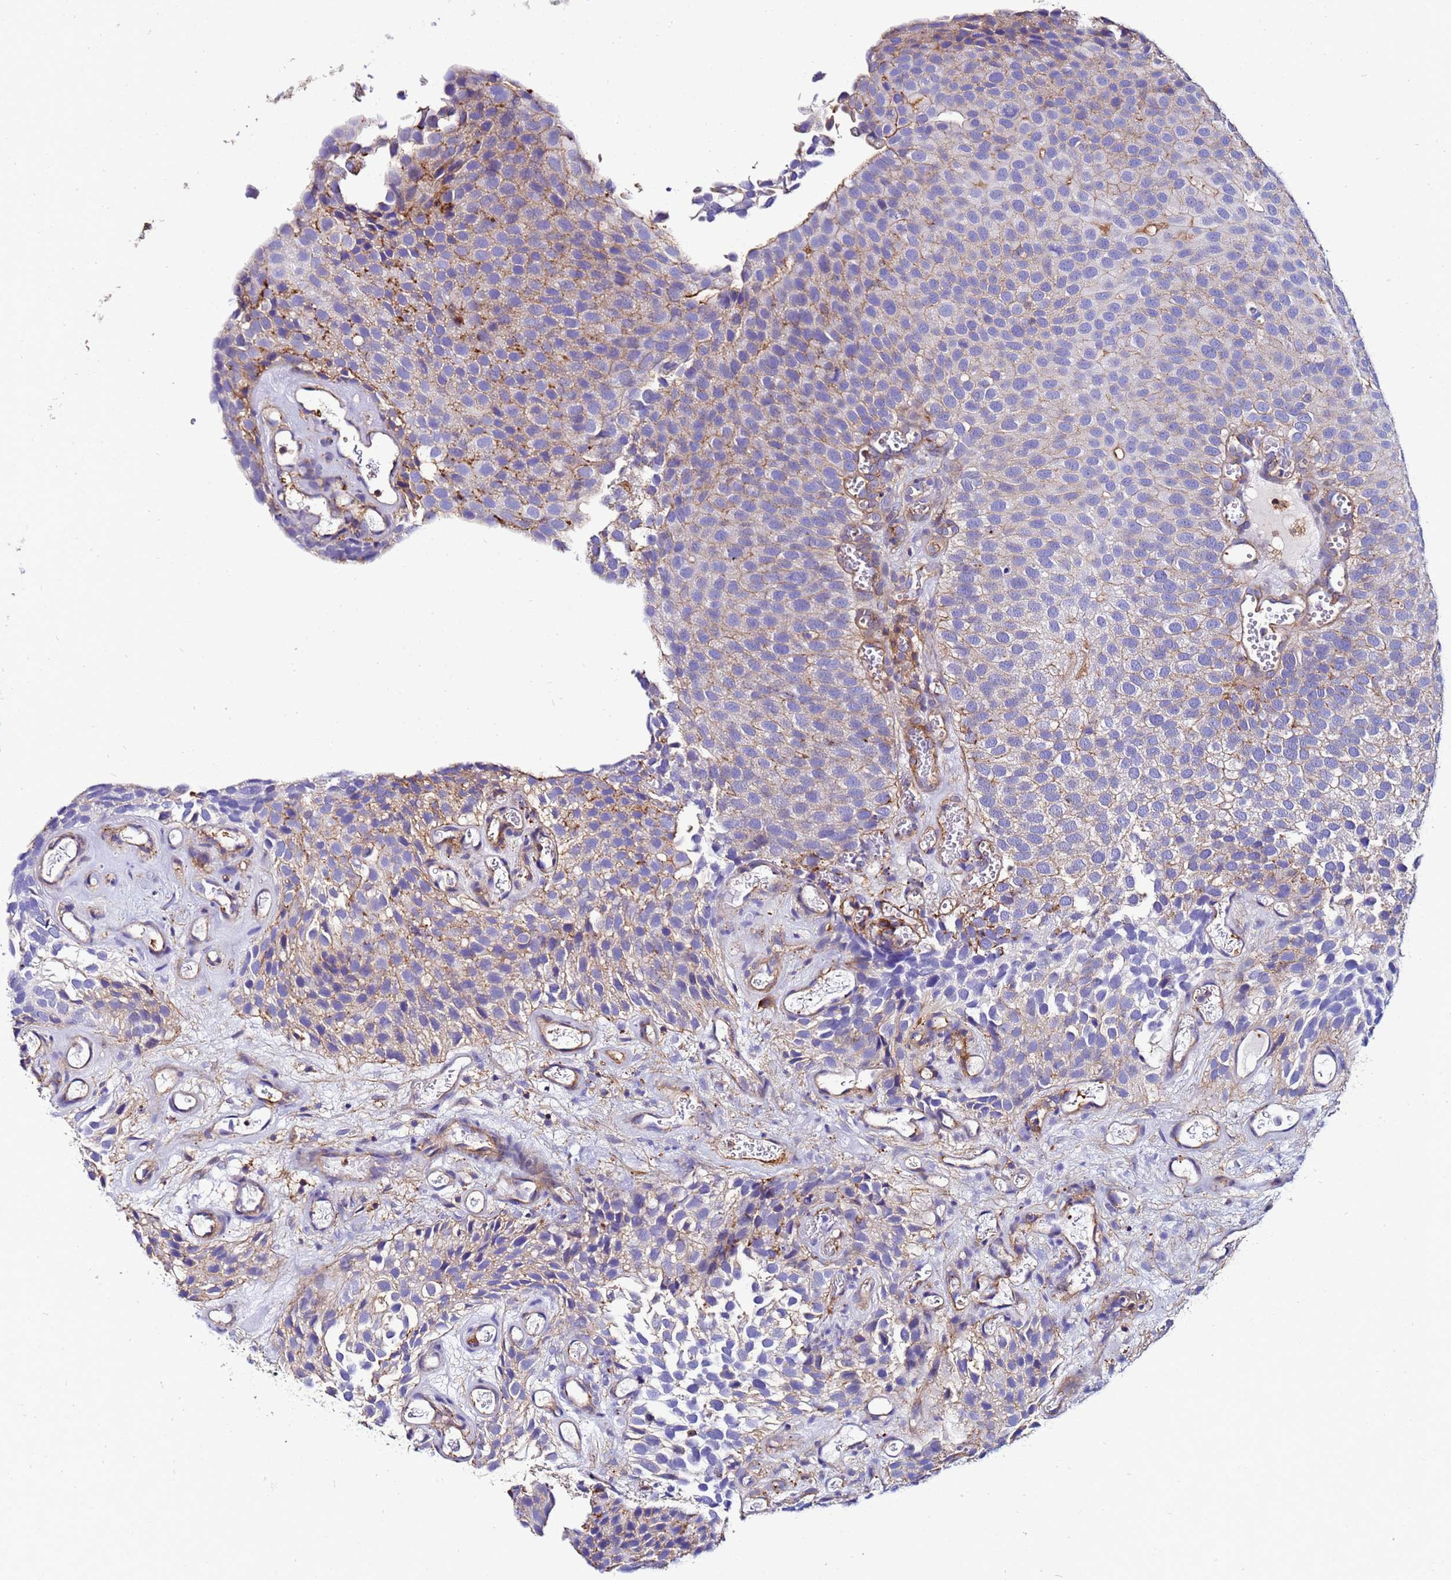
{"staining": {"intensity": "weak", "quantity": "<25%", "location": "cytoplasmic/membranous"}, "tissue": "urothelial cancer", "cell_type": "Tumor cells", "image_type": "cancer", "snomed": [{"axis": "morphology", "description": "Urothelial carcinoma, Low grade"}, {"axis": "topography", "description": "Urinary bladder"}], "caption": "This is an IHC photomicrograph of urothelial carcinoma (low-grade). There is no positivity in tumor cells.", "gene": "ACTB", "patient": {"sex": "male", "age": 89}}